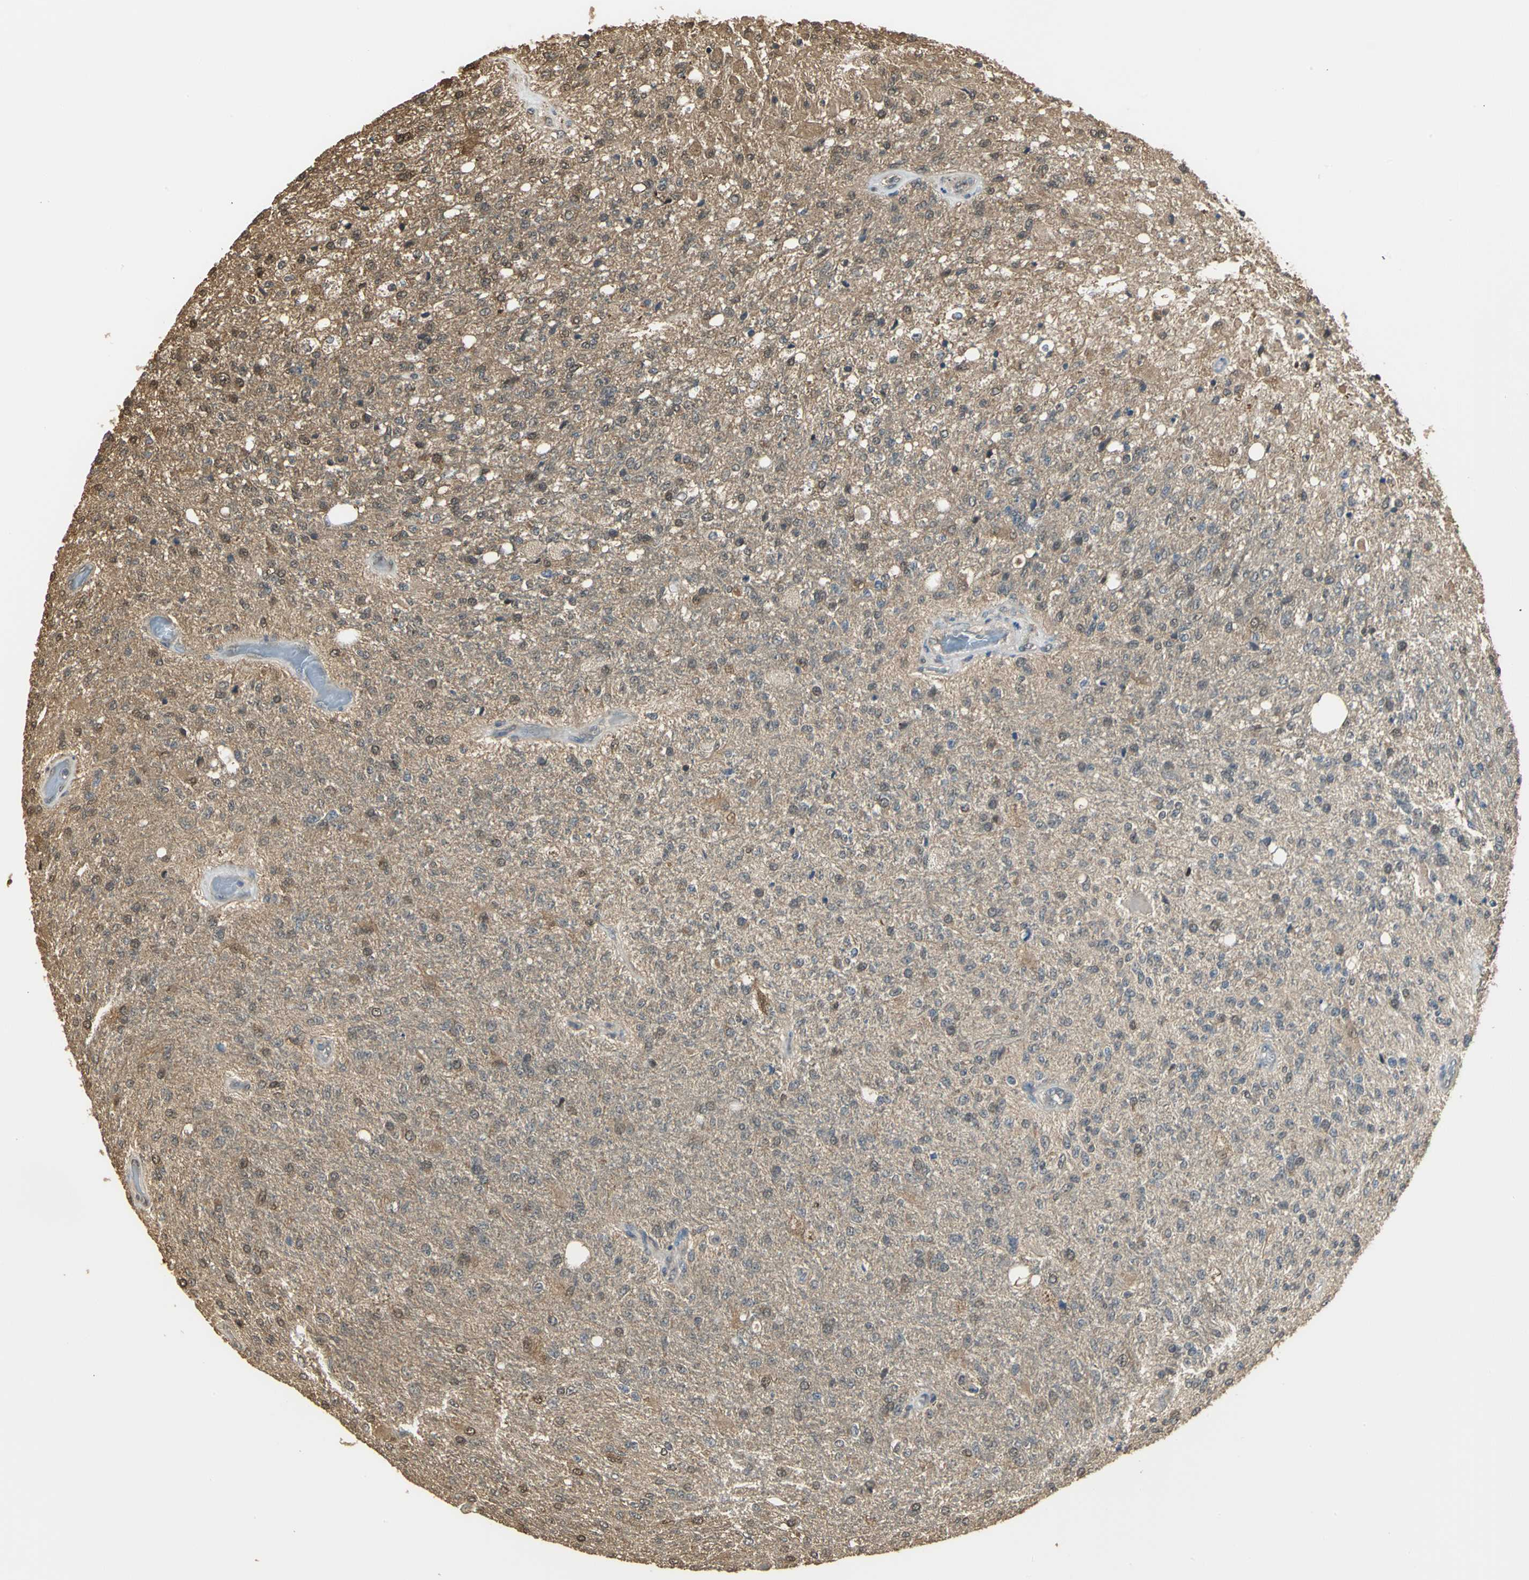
{"staining": {"intensity": "weak", "quantity": ">75%", "location": "cytoplasmic/membranous,nuclear"}, "tissue": "glioma", "cell_type": "Tumor cells", "image_type": "cancer", "snomed": [{"axis": "morphology", "description": "Normal tissue, NOS"}, {"axis": "morphology", "description": "Glioma, malignant, High grade"}, {"axis": "topography", "description": "Cerebral cortex"}], "caption": "An image showing weak cytoplasmic/membranous and nuclear positivity in about >75% of tumor cells in glioma, as visualized by brown immunohistochemical staining.", "gene": "PARK7", "patient": {"sex": "male", "age": 77}}